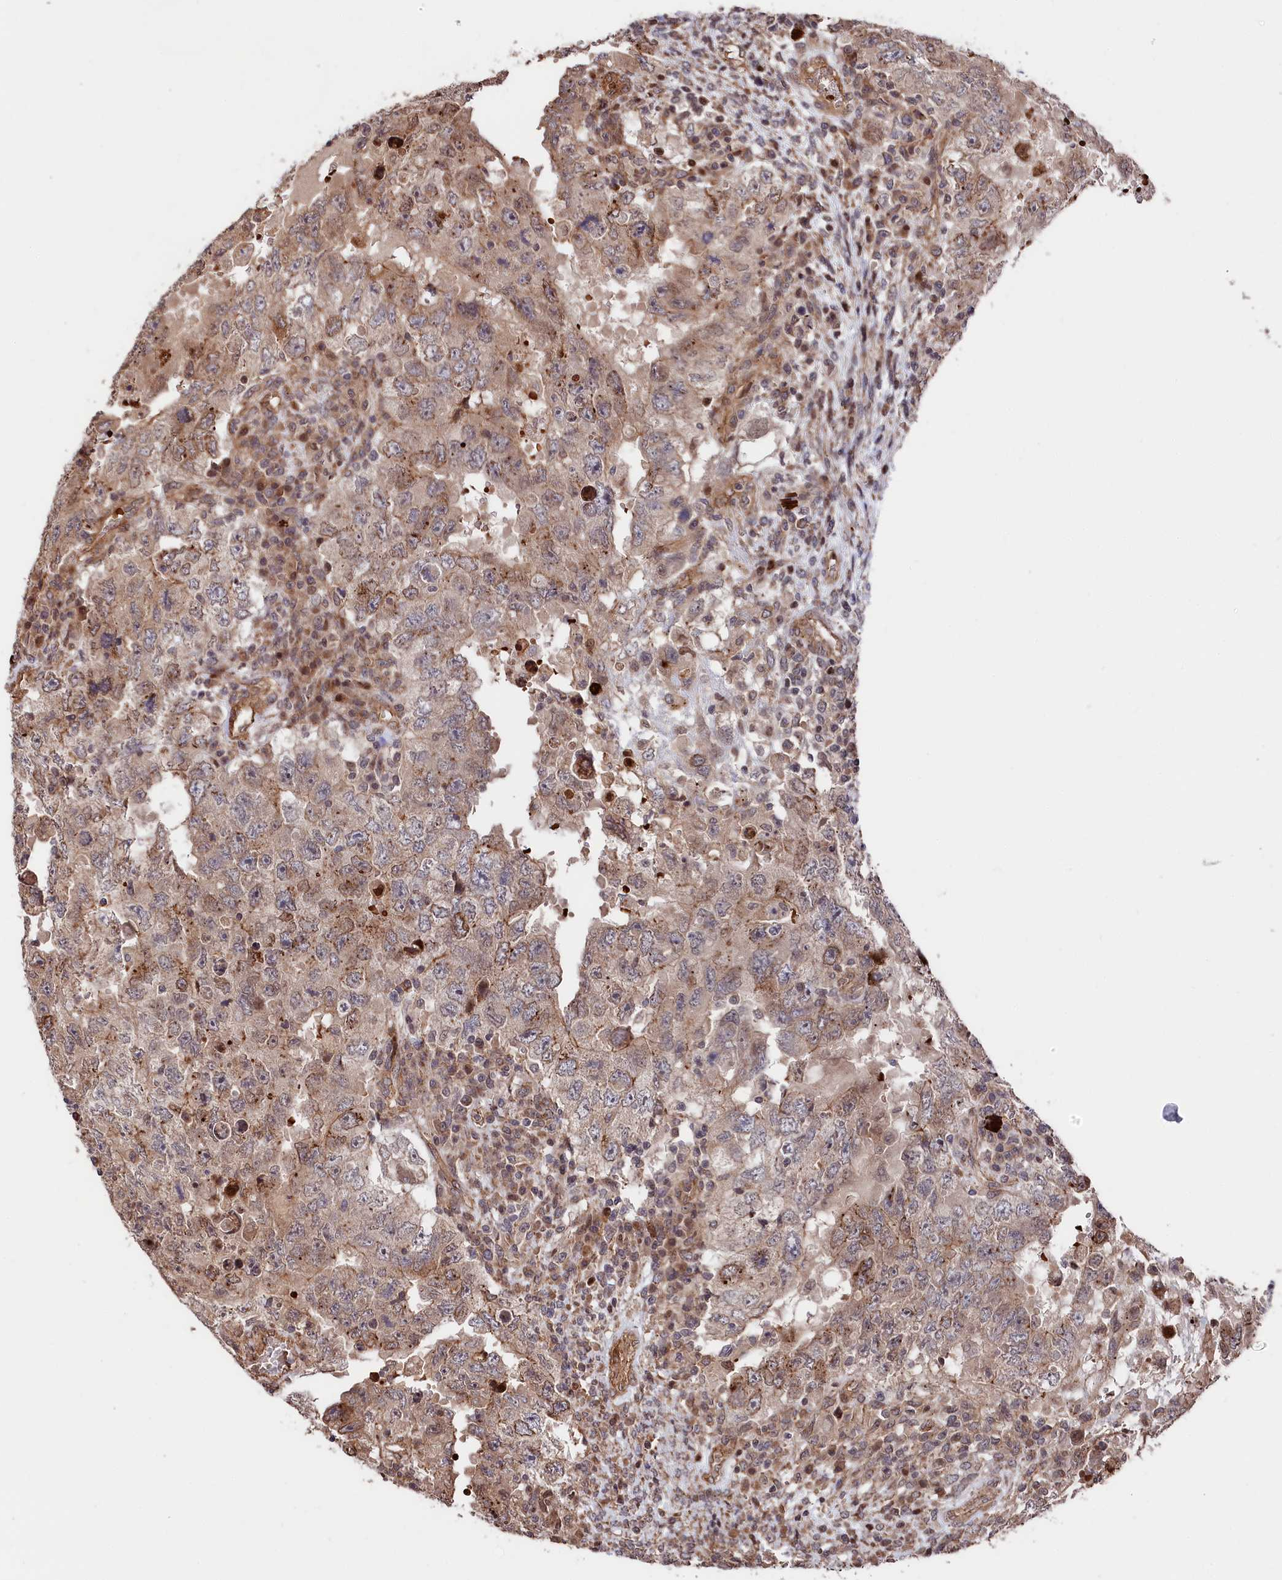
{"staining": {"intensity": "weak", "quantity": "25%-75%", "location": "cytoplasmic/membranous"}, "tissue": "testis cancer", "cell_type": "Tumor cells", "image_type": "cancer", "snomed": [{"axis": "morphology", "description": "Carcinoma, Embryonal, NOS"}, {"axis": "topography", "description": "Testis"}], "caption": "Testis cancer (embryonal carcinoma) stained with a brown dye shows weak cytoplasmic/membranous positive staining in about 25%-75% of tumor cells.", "gene": "TNKS1BP1", "patient": {"sex": "male", "age": 26}}